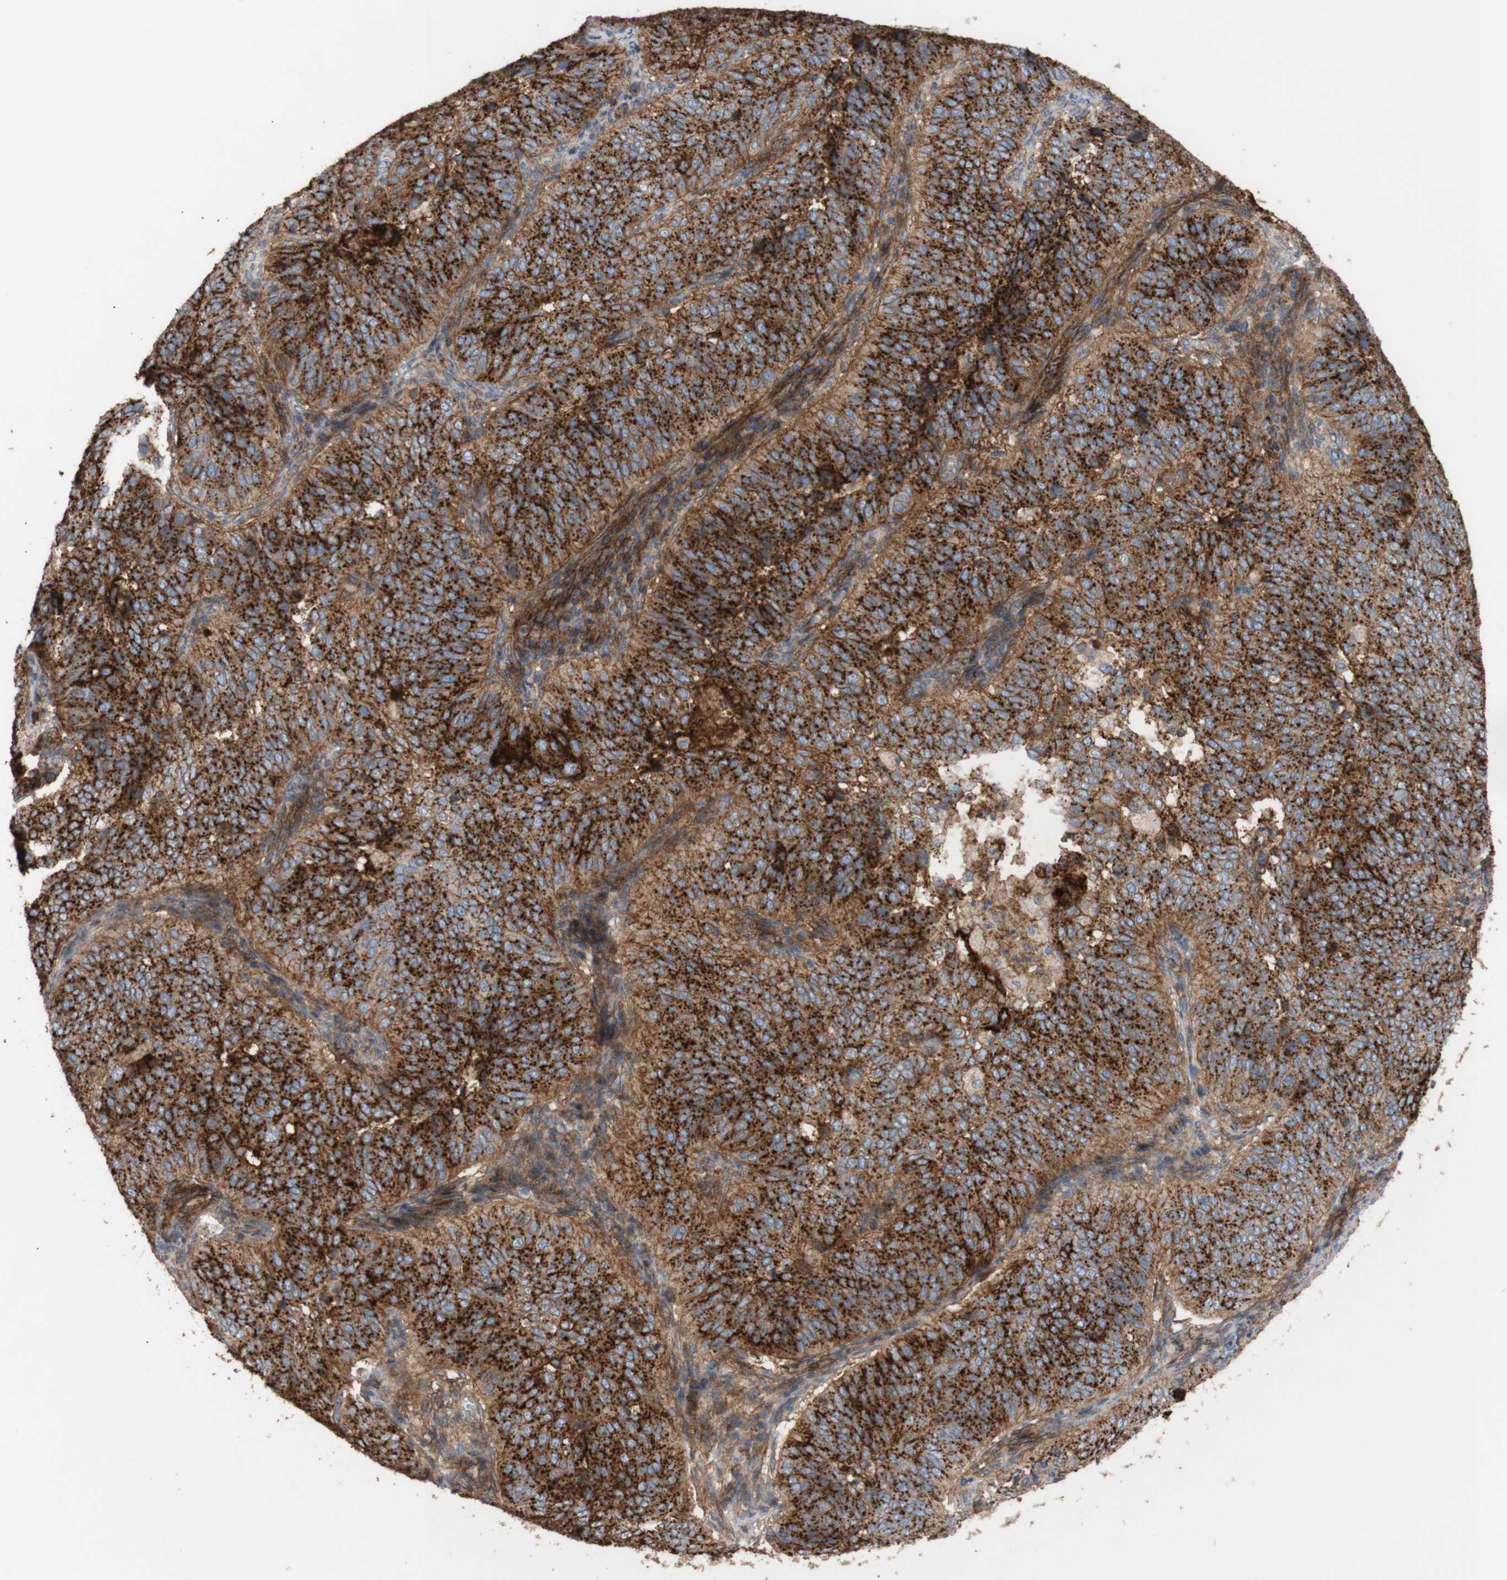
{"staining": {"intensity": "strong", "quantity": ">75%", "location": "cytoplasmic/membranous"}, "tissue": "cervical cancer", "cell_type": "Tumor cells", "image_type": "cancer", "snomed": [{"axis": "morphology", "description": "Normal tissue, NOS"}, {"axis": "morphology", "description": "Squamous cell carcinoma, NOS"}, {"axis": "topography", "description": "Cervix"}], "caption": "The immunohistochemical stain shows strong cytoplasmic/membranous positivity in tumor cells of cervical squamous cell carcinoma tissue.", "gene": "ATP2A3", "patient": {"sex": "female", "age": 39}}